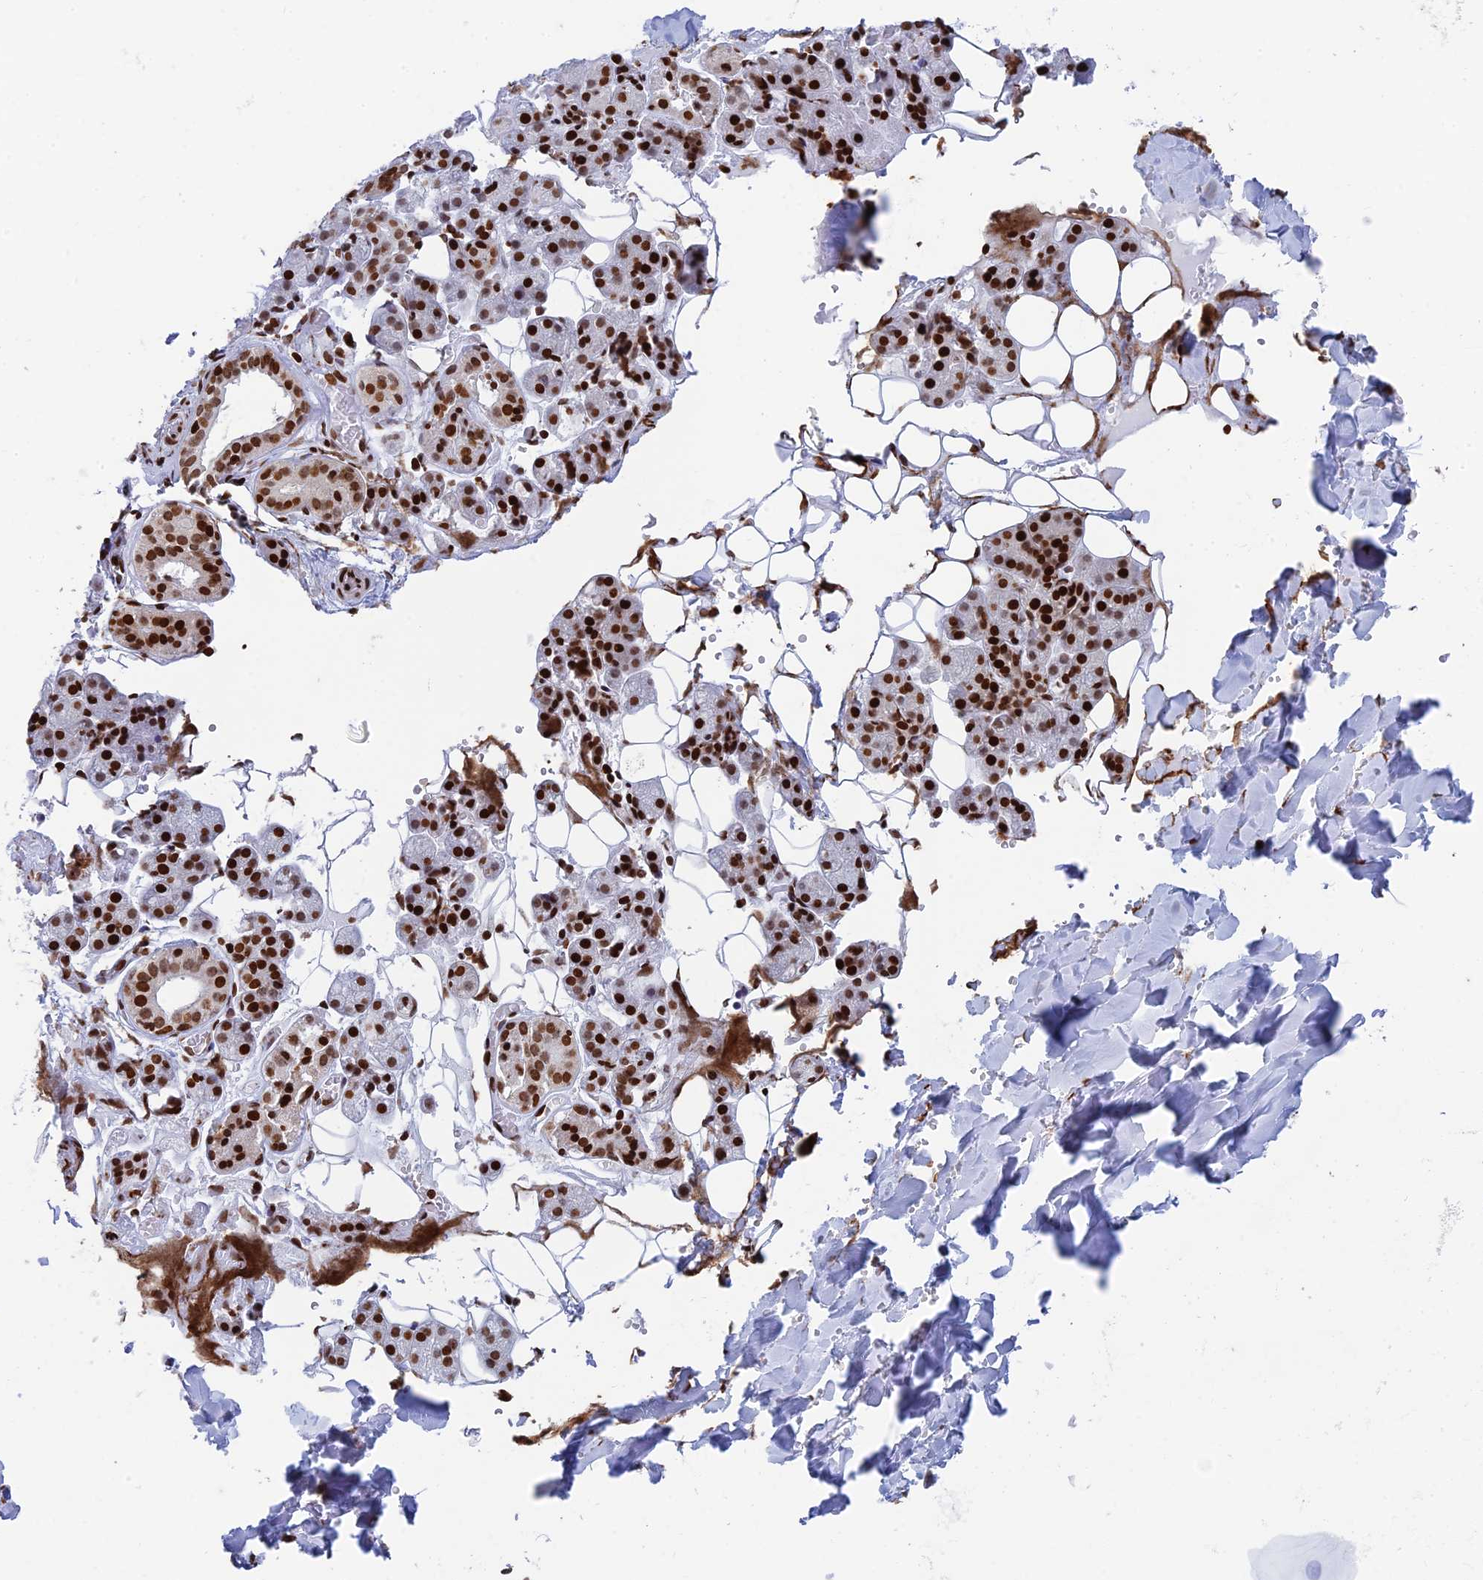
{"staining": {"intensity": "strong", "quantity": "25%-75%", "location": "nuclear"}, "tissue": "salivary gland", "cell_type": "Glandular cells", "image_type": "normal", "snomed": [{"axis": "morphology", "description": "Normal tissue, NOS"}, {"axis": "topography", "description": "Salivary gland"}], "caption": "Immunohistochemistry of normal salivary gland shows high levels of strong nuclear staining in approximately 25%-75% of glandular cells. The staining is performed using DAB brown chromogen to label protein expression. The nuclei are counter-stained blue using hematoxylin.", "gene": "RPAP1", "patient": {"sex": "female", "age": 33}}